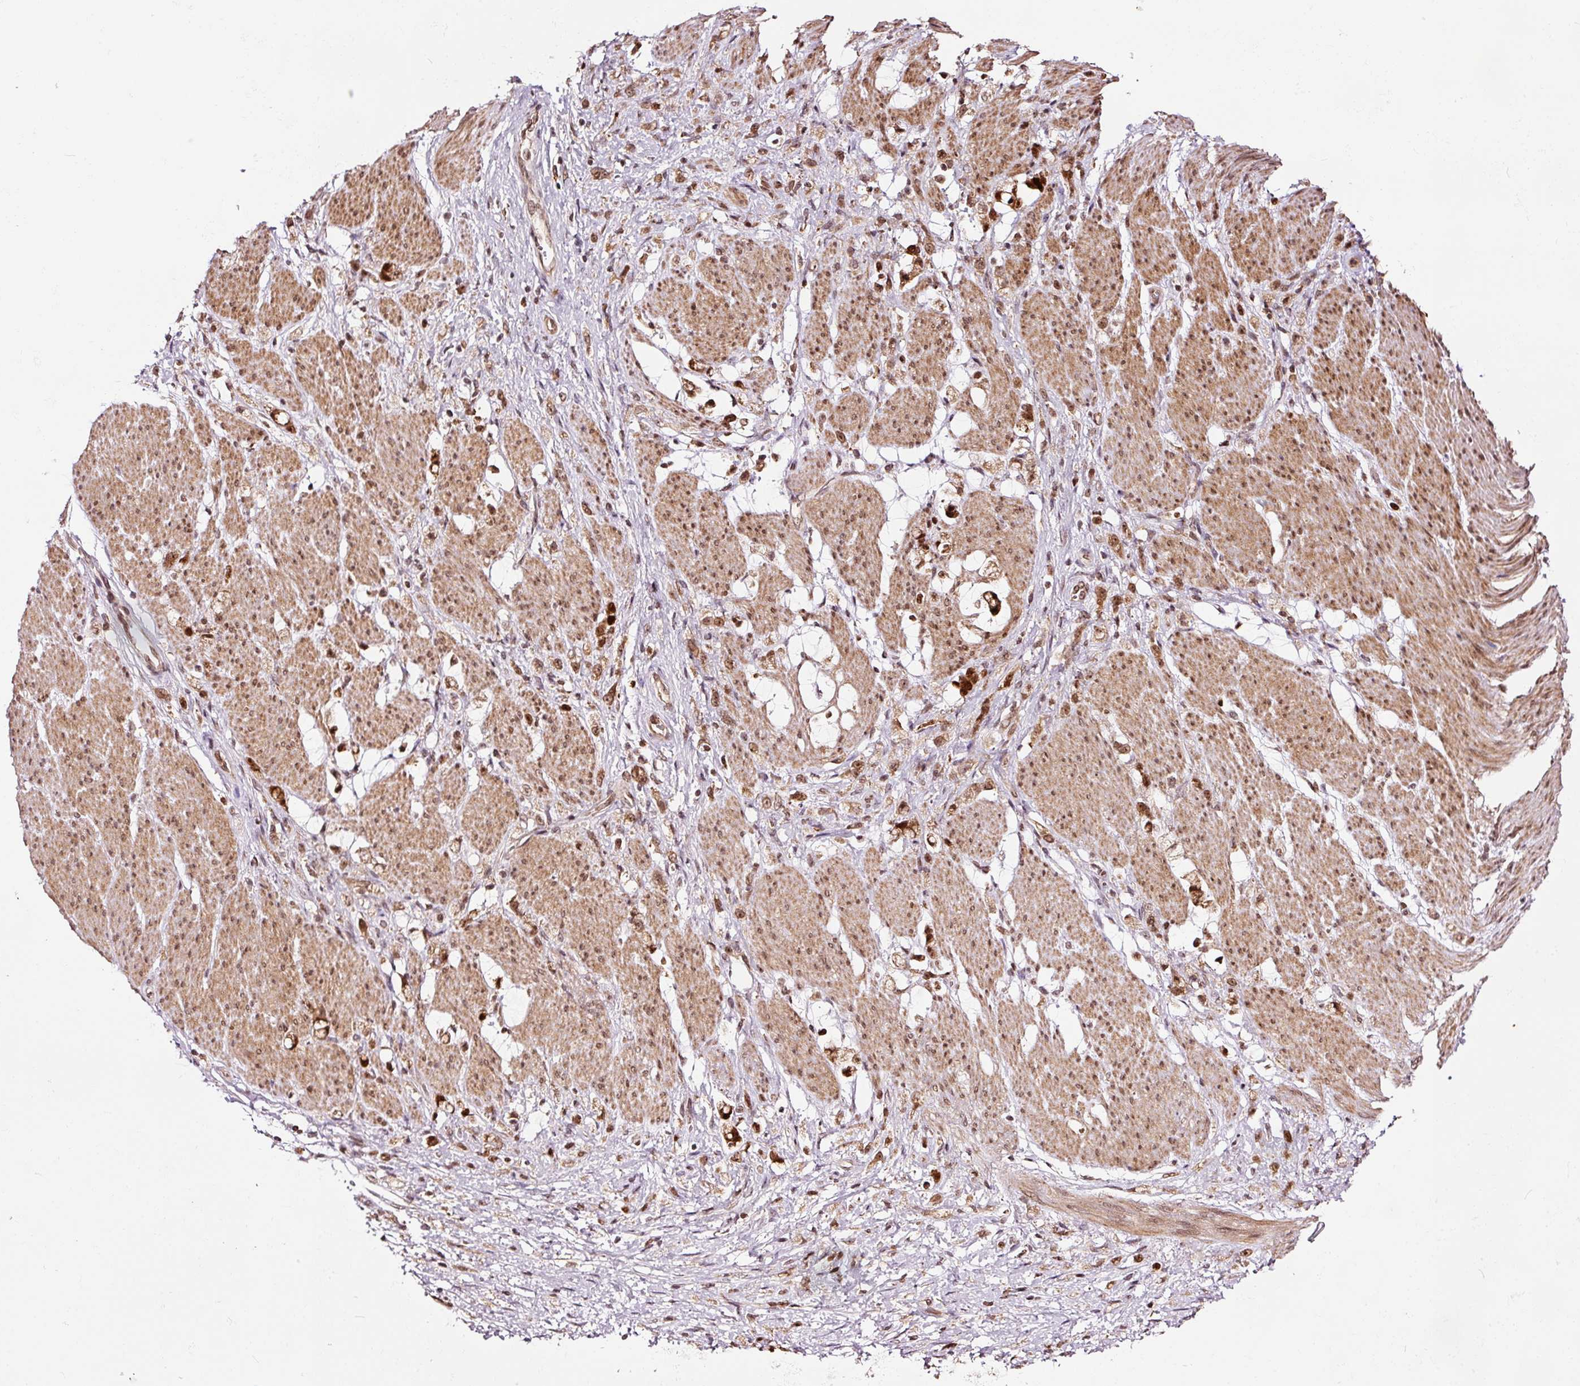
{"staining": {"intensity": "strong", "quantity": ">75%", "location": "nuclear"}, "tissue": "stomach cancer", "cell_type": "Tumor cells", "image_type": "cancer", "snomed": [{"axis": "morphology", "description": "Adenocarcinoma, NOS"}, {"axis": "topography", "description": "Stomach"}], "caption": "Immunohistochemical staining of stomach cancer (adenocarcinoma) reveals strong nuclear protein positivity in approximately >75% of tumor cells. (DAB = brown stain, brightfield microscopy at high magnification).", "gene": "RFC4", "patient": {"sex": "female", "age": 60}}